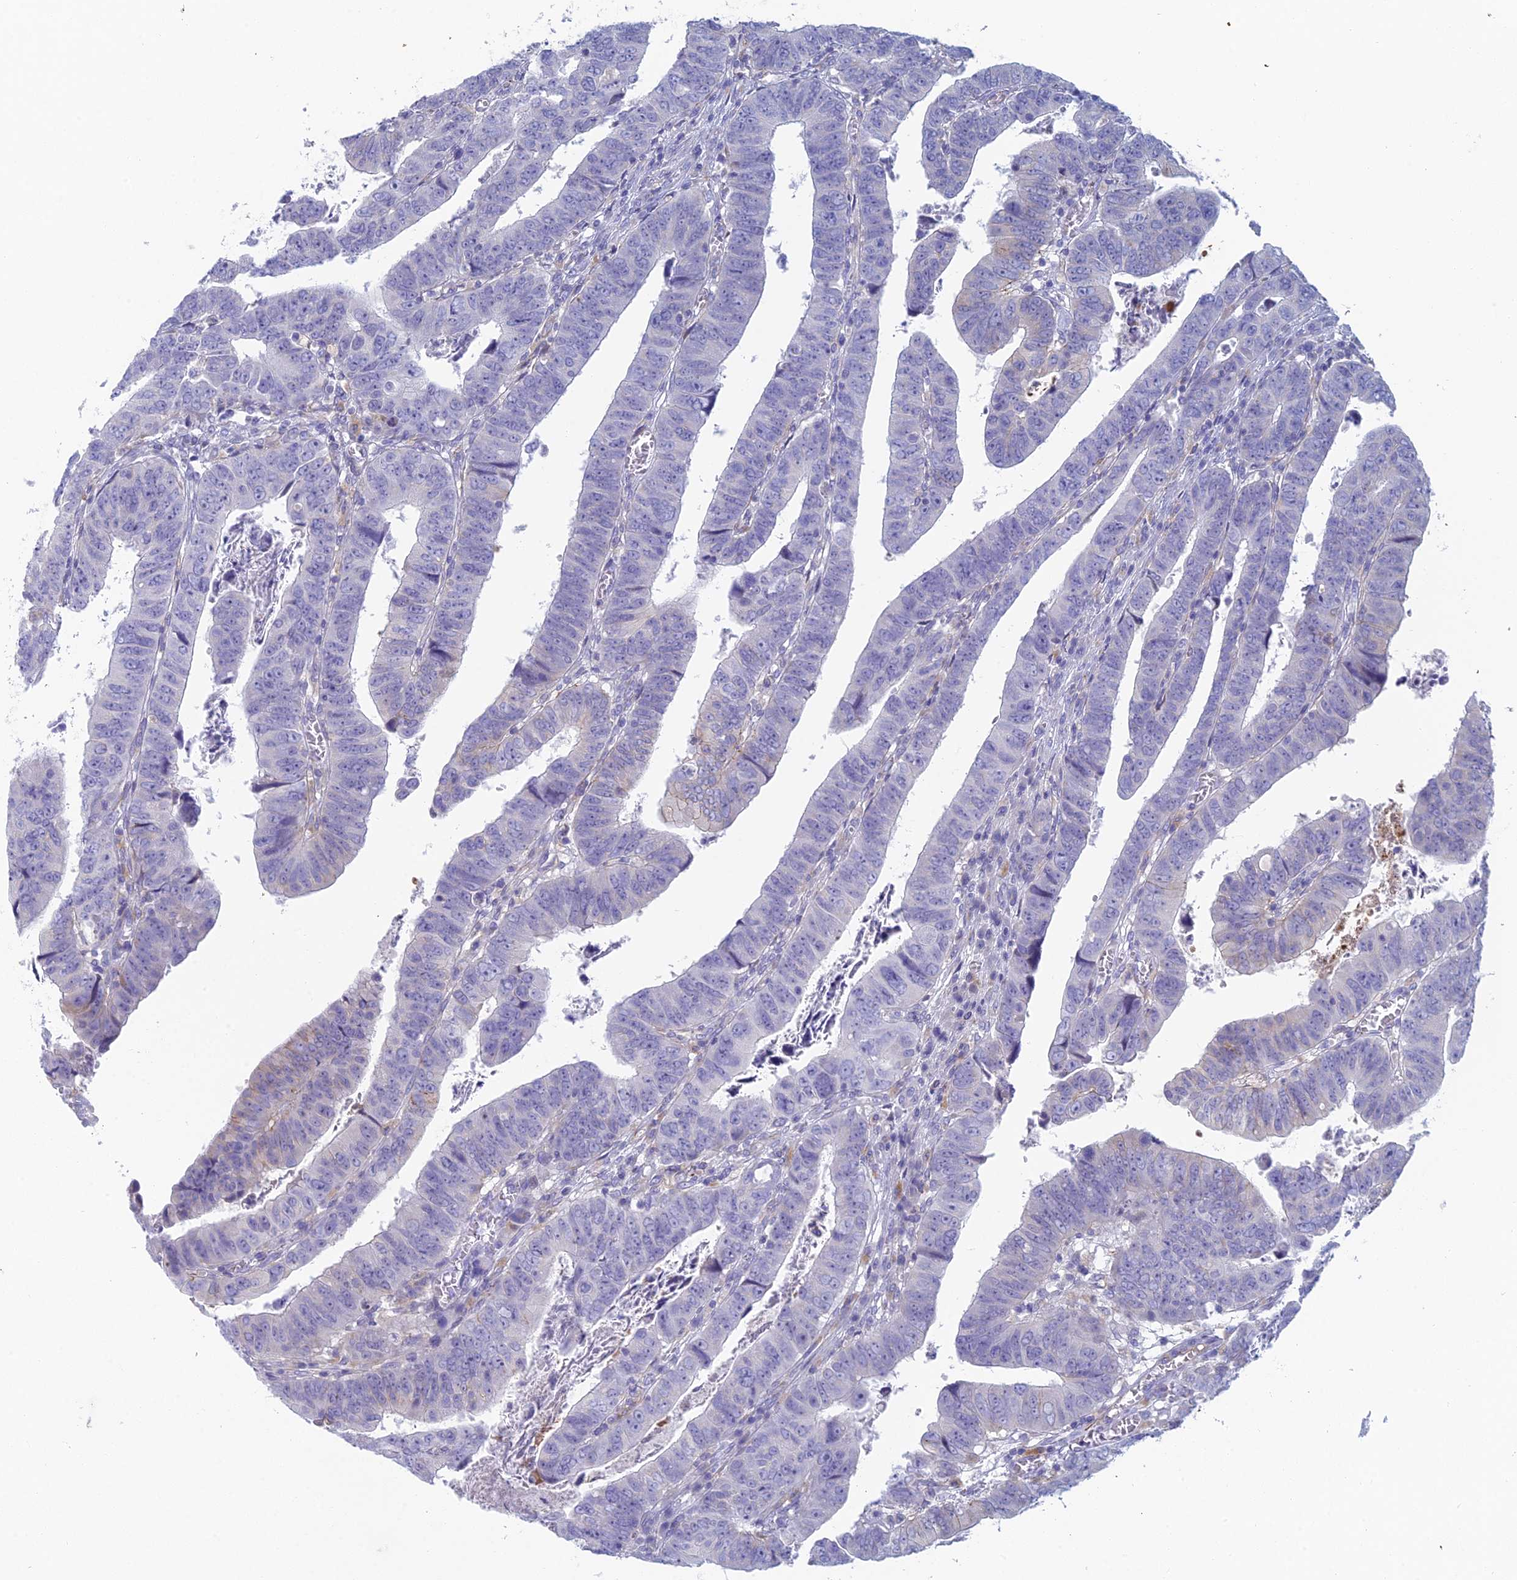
{"staining": {"intensity": "negative", "quantity": "none", "location": "none"}, "tissue": "colorectal cancer", "cell_type": "Tumor cells", "image_type": "cancer", "snomed": [{"axis": "morphology", "description": "Normal tissue, NOS"}, {"axis": "morphology", "description": "Adenocarcinoma, NOS"}, {"axis": "topography", "description": "Rectum"}], "caption": "Tumor cells are negative for brown protein staining in adenocarcinoma (colorectal). Brightfield microscopy of immunohistochemistry (IHC) stained with DAB (3,3'-diaminobenzidine) (brown) and hematoxylin (blue), captured at high magnification.", "gene": "FERD3L", "patient": {"sex": "female", "age": 65}}